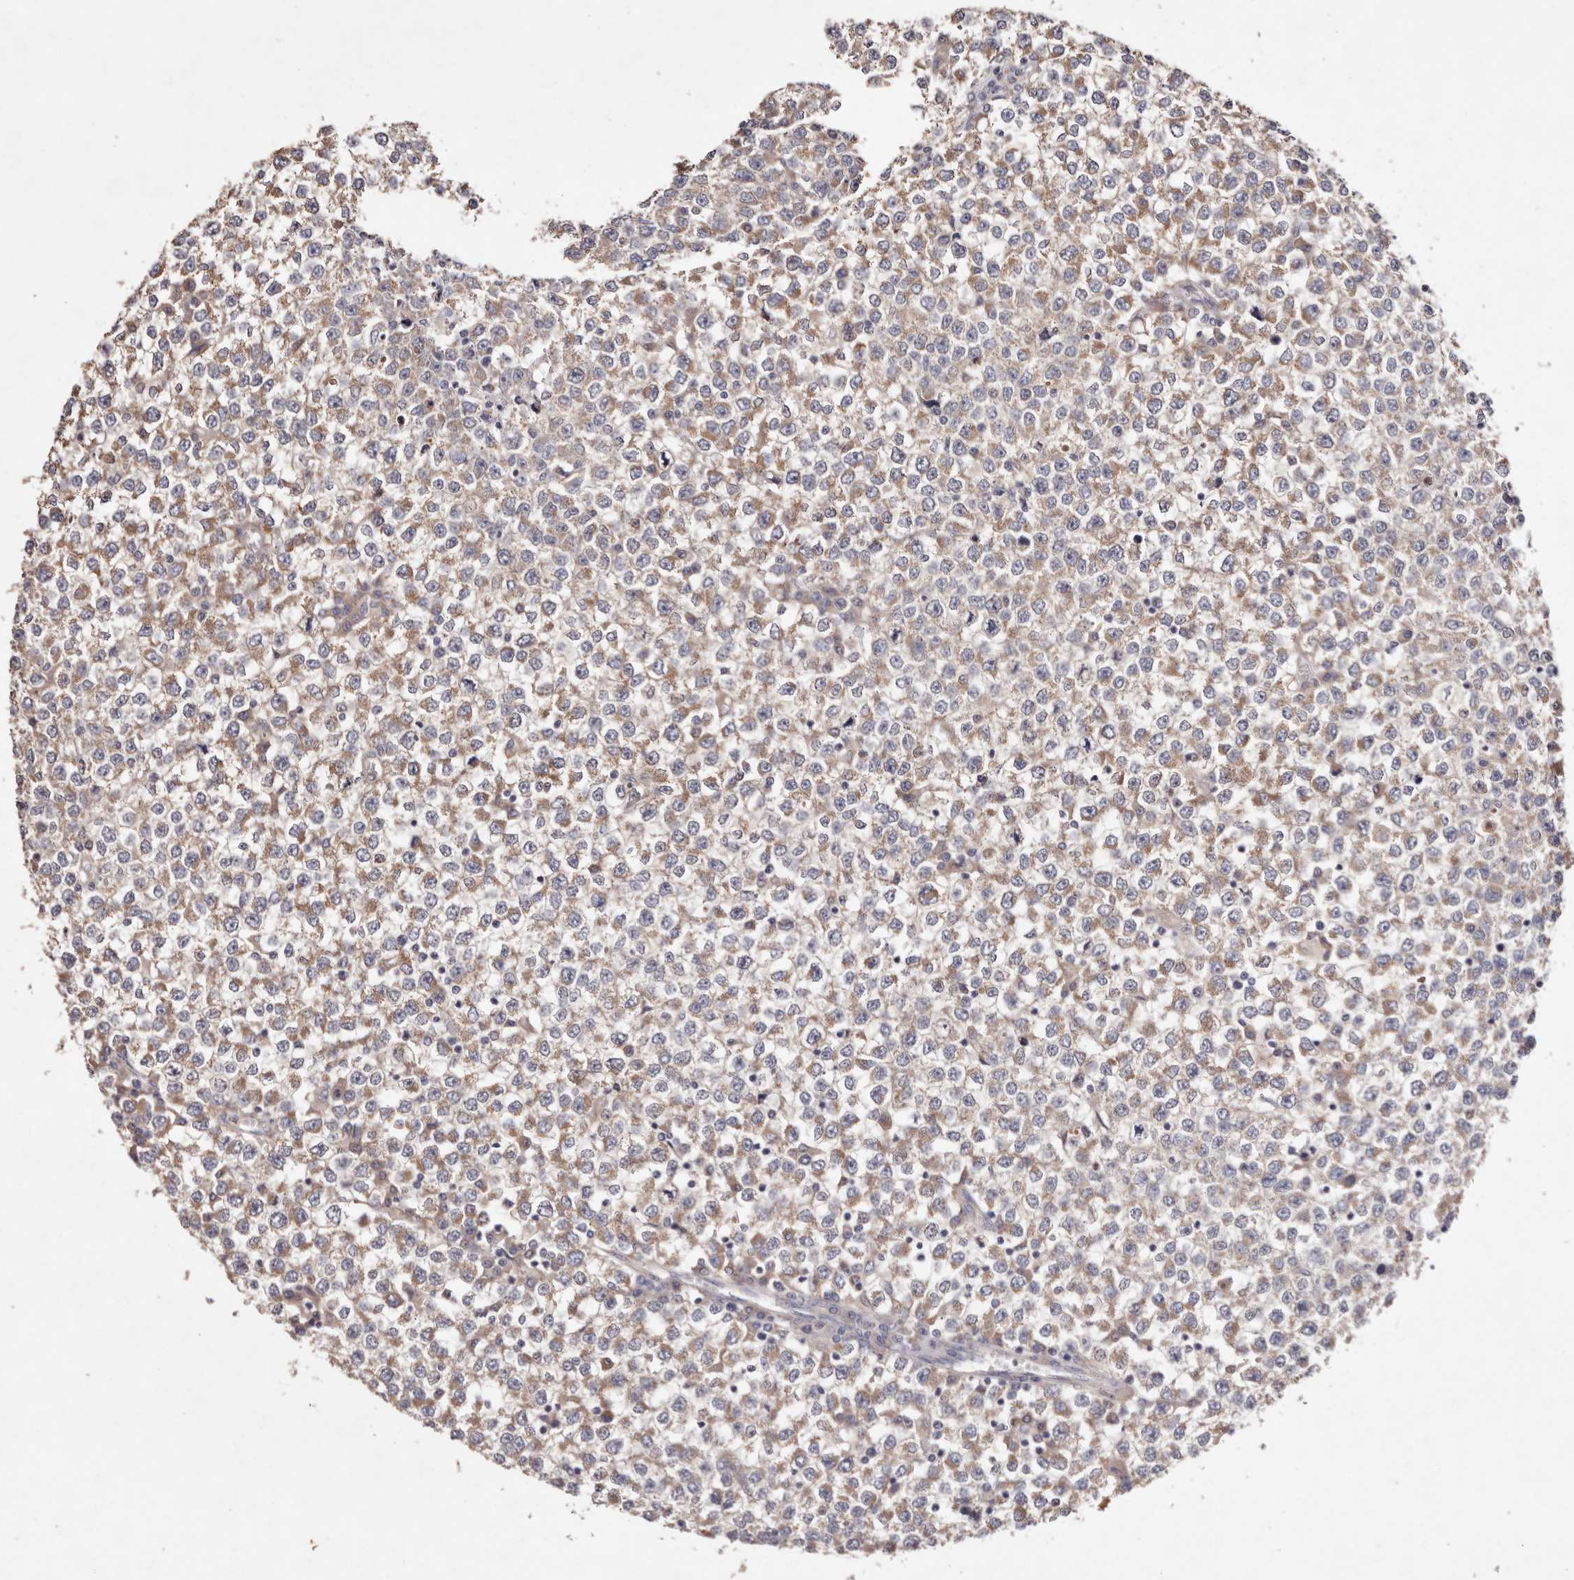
{"staining": {"intensity": "weak", "quantity": ">75%", "location": "cytoplasmic/membranous"}, "tissue": "testis cancer", "cell_type": "Tumor cells", "image_type": "cancer", "snomed": [{"axis": "morphology", "description": "Seminoma, NOS"}, {"axis": "topography", "description": "Testis"}], "caption": "High-power microscopy captured an IHC micrograph of seminoma (testis), revealing weak cytoplasmic/membranous staining in approximately >75% of tumor cells.", "gene": "TSC2", "patient": {"sex": "male", "age": 65}}